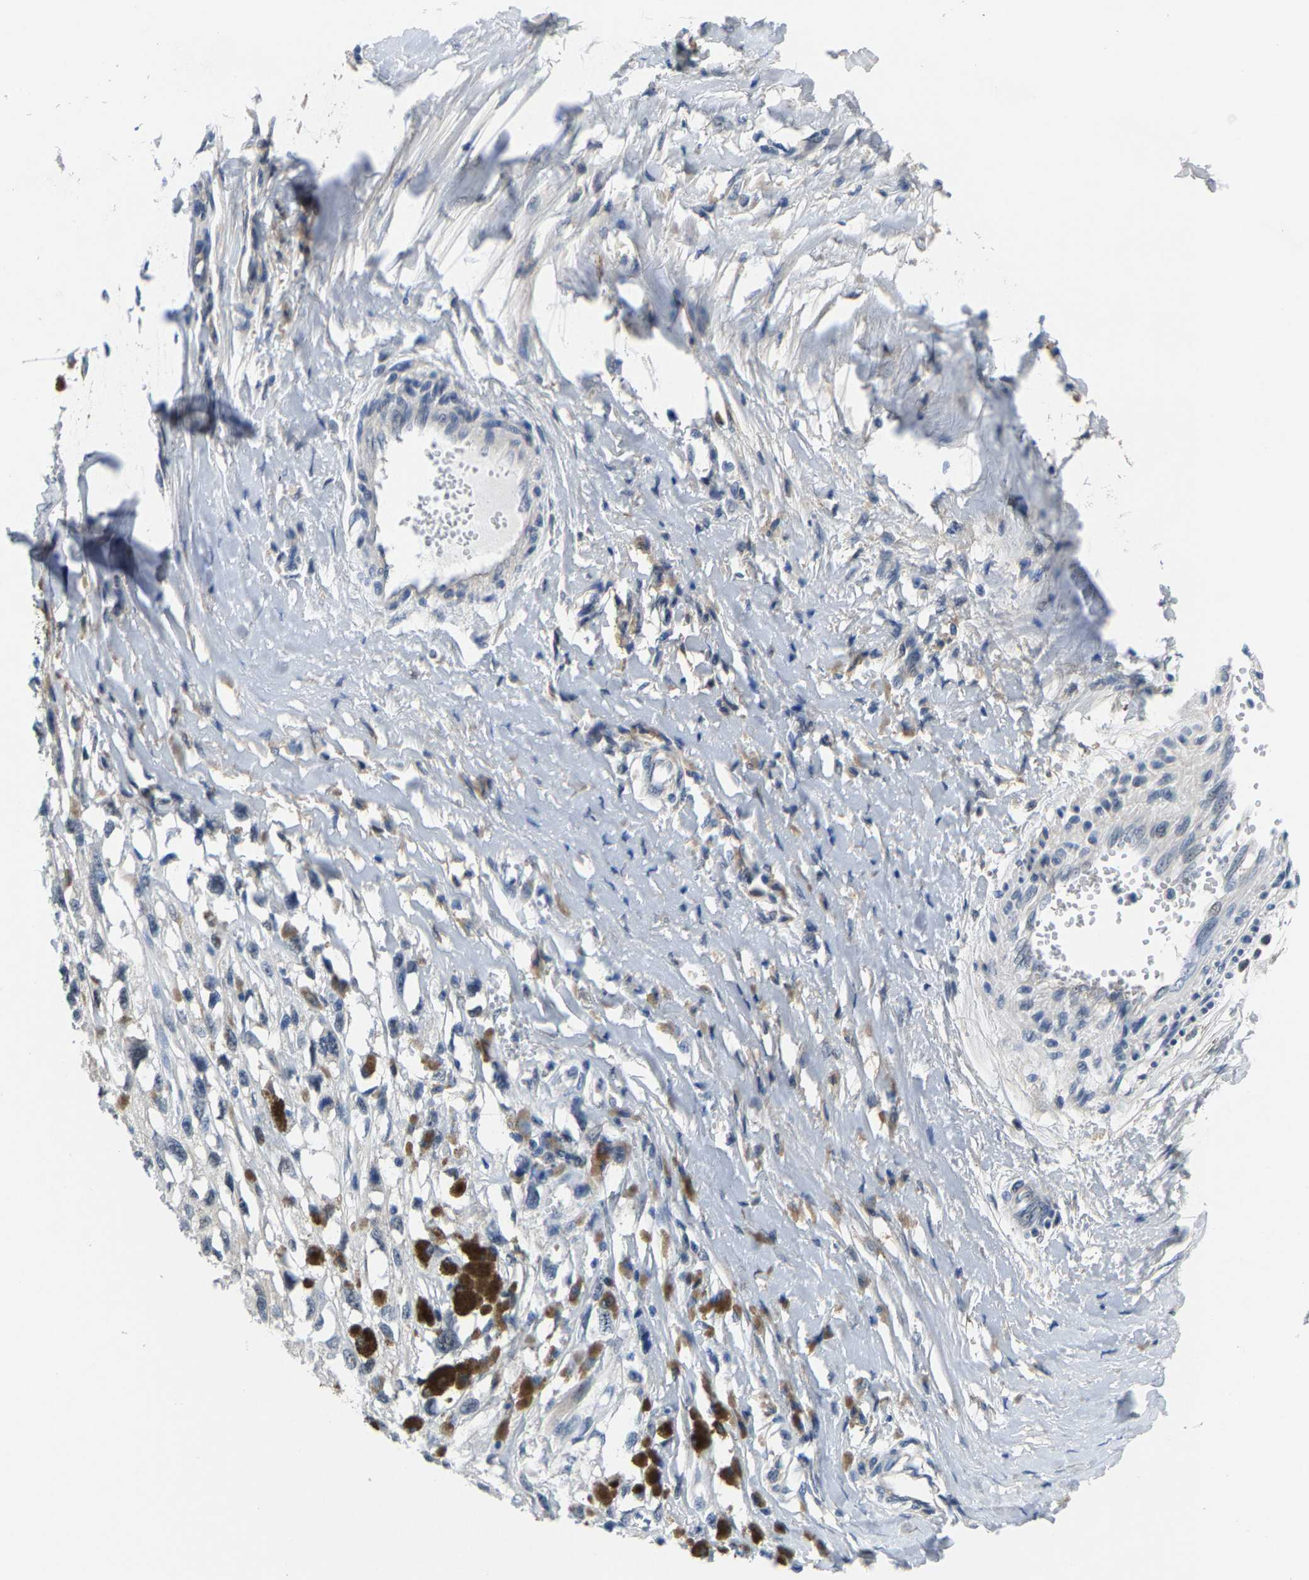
{"staining": {"intensity": "negative", "quantity": "none", "location": "none"}, "tissue": "melanoma", "cell_type": "Tumor cells", "image_type": "cancer", "snomed": [{"axis": "morphology", "description": "Malignant melanoma, Metastatic site"}, {"axis": "topography", "description": "Lymph node"}], "caption": "There is no significant staining in tumor cells of malignant melanoma (metastatic site).", "gene": "SSH3", "patient": {"sex": "male", "age": 59}}